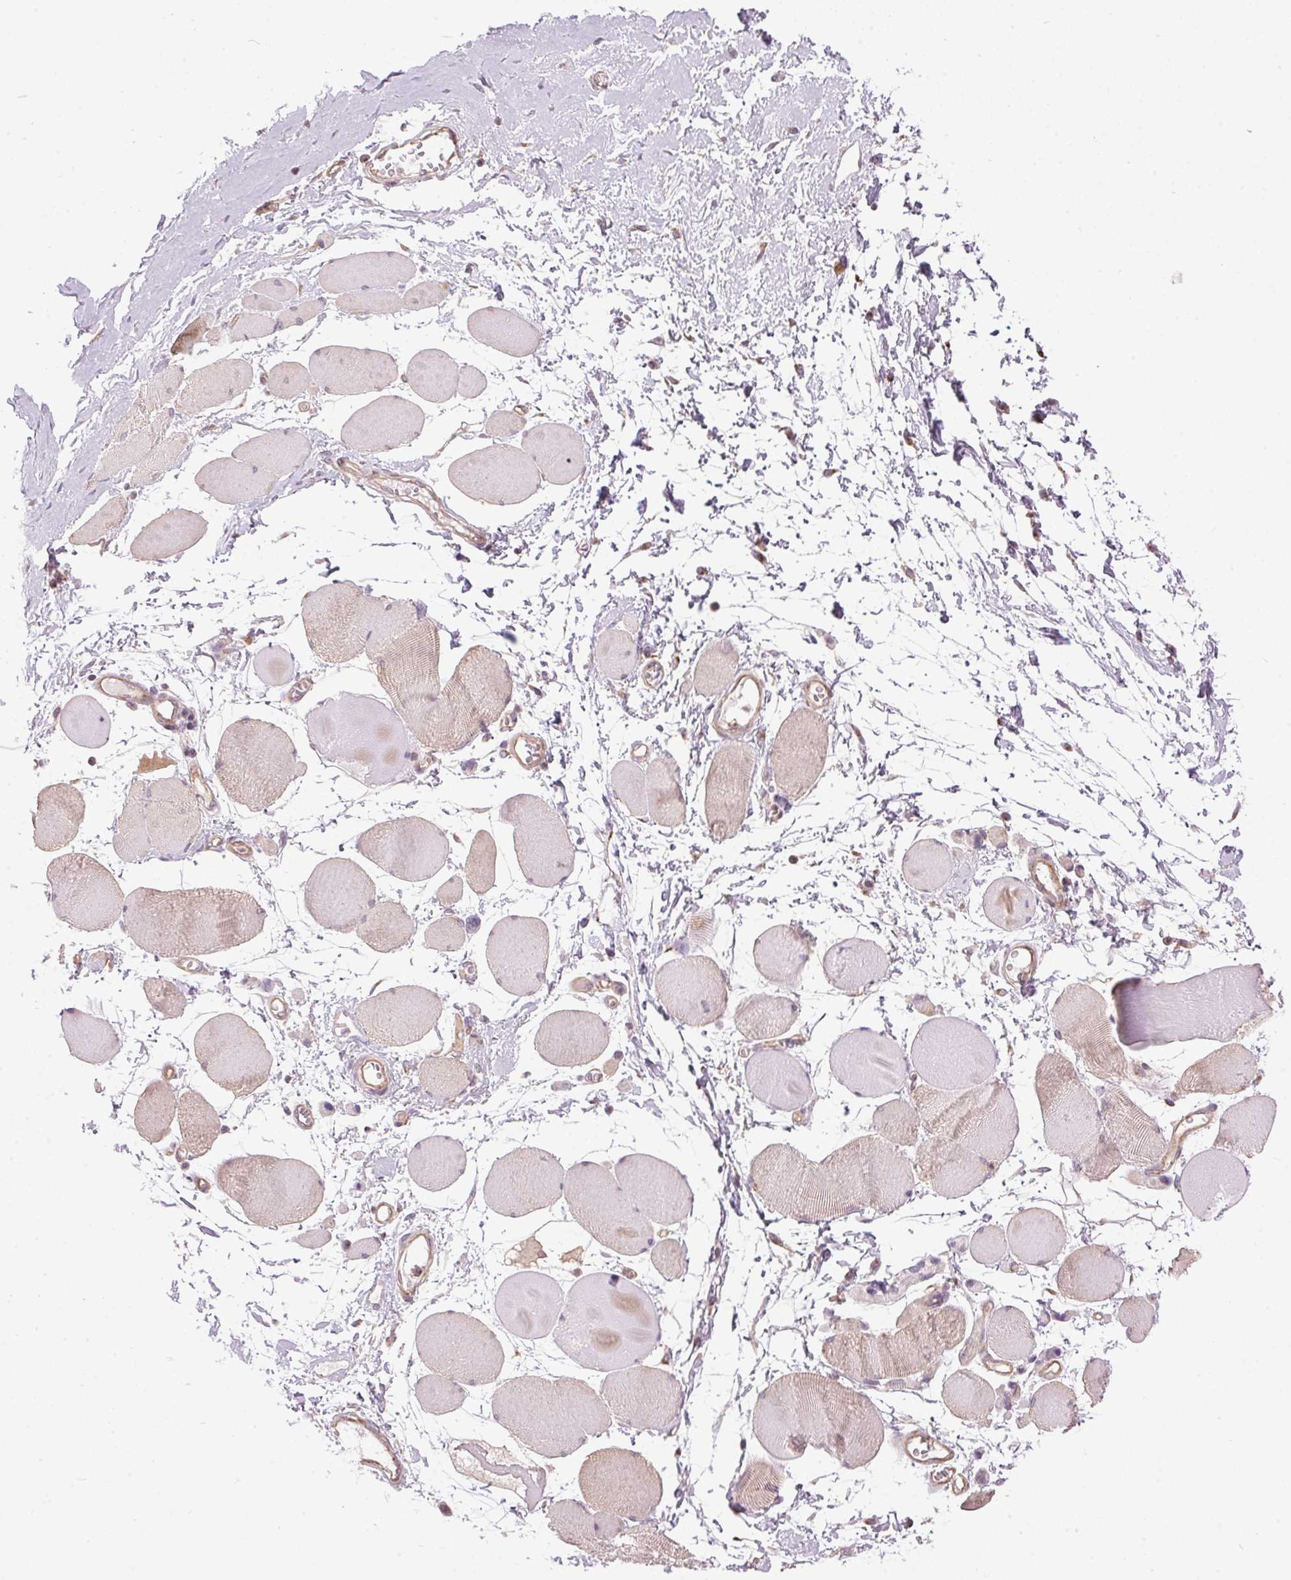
{"staining": {"intensity": "weak", "quantity": "<25%", "location": "cytoplasmic/membranous"}, "tissue": "skeletal muscle", "cell_type": "Myocytes", "image_type": "normal", "snomed": [{"axis": "morphology", "description": "Normal tissue, NOS"}, {"axis": "topography", "description": "Skeletal muscle"}], "caption": "Image shows no protein staining in myocytes of unremarkable skeletal muscle. (DAB (3,3'-diaminobenzidine) immunohistochemistry with hematoxylin counter stain).", "gene": "GOLPH3", "patient": {"sex": "female", "age": 75}}